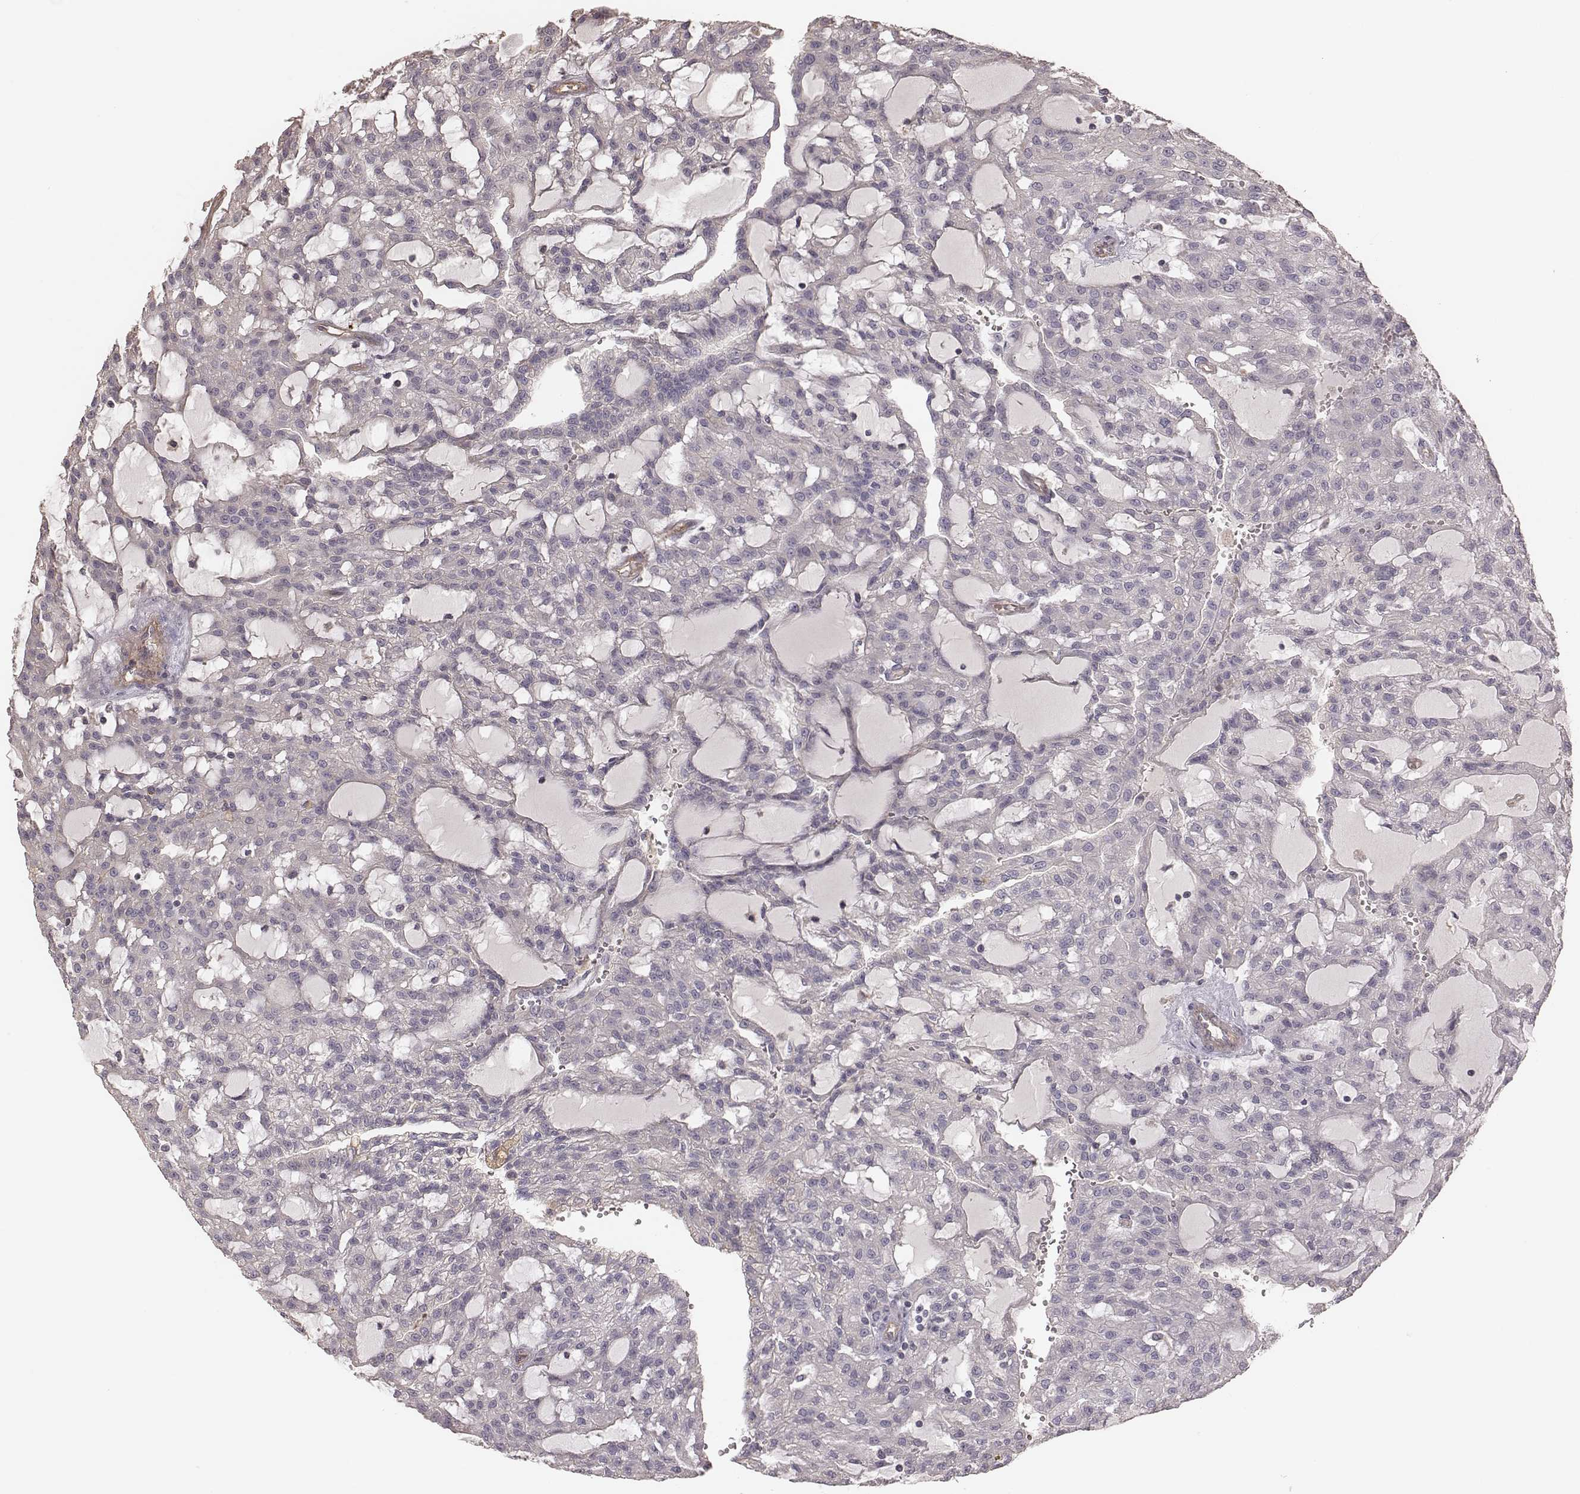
{"staining": {"intensity": "negative", "quantity": "none", "location": "none"}, "tissue": "renal cancer", "cell_type": "Tumor cells", "image_type": "cancer", "snomed": [{"axis": "morphology", "description": "Adenocarcinoma, NOS"}, {"axis": "topography", "description": "Kidney"}], "caption": "Immunohistochemistry (IHC) image of neoplastic tissue: human renal cancer (adenocarcinoma) stained with DAB (3,3'-diaminobenzidine) shows no significant protein expression in tumor cells.", "gene": "OTOGL", "patient": {"sex": "male", "age": 63}}